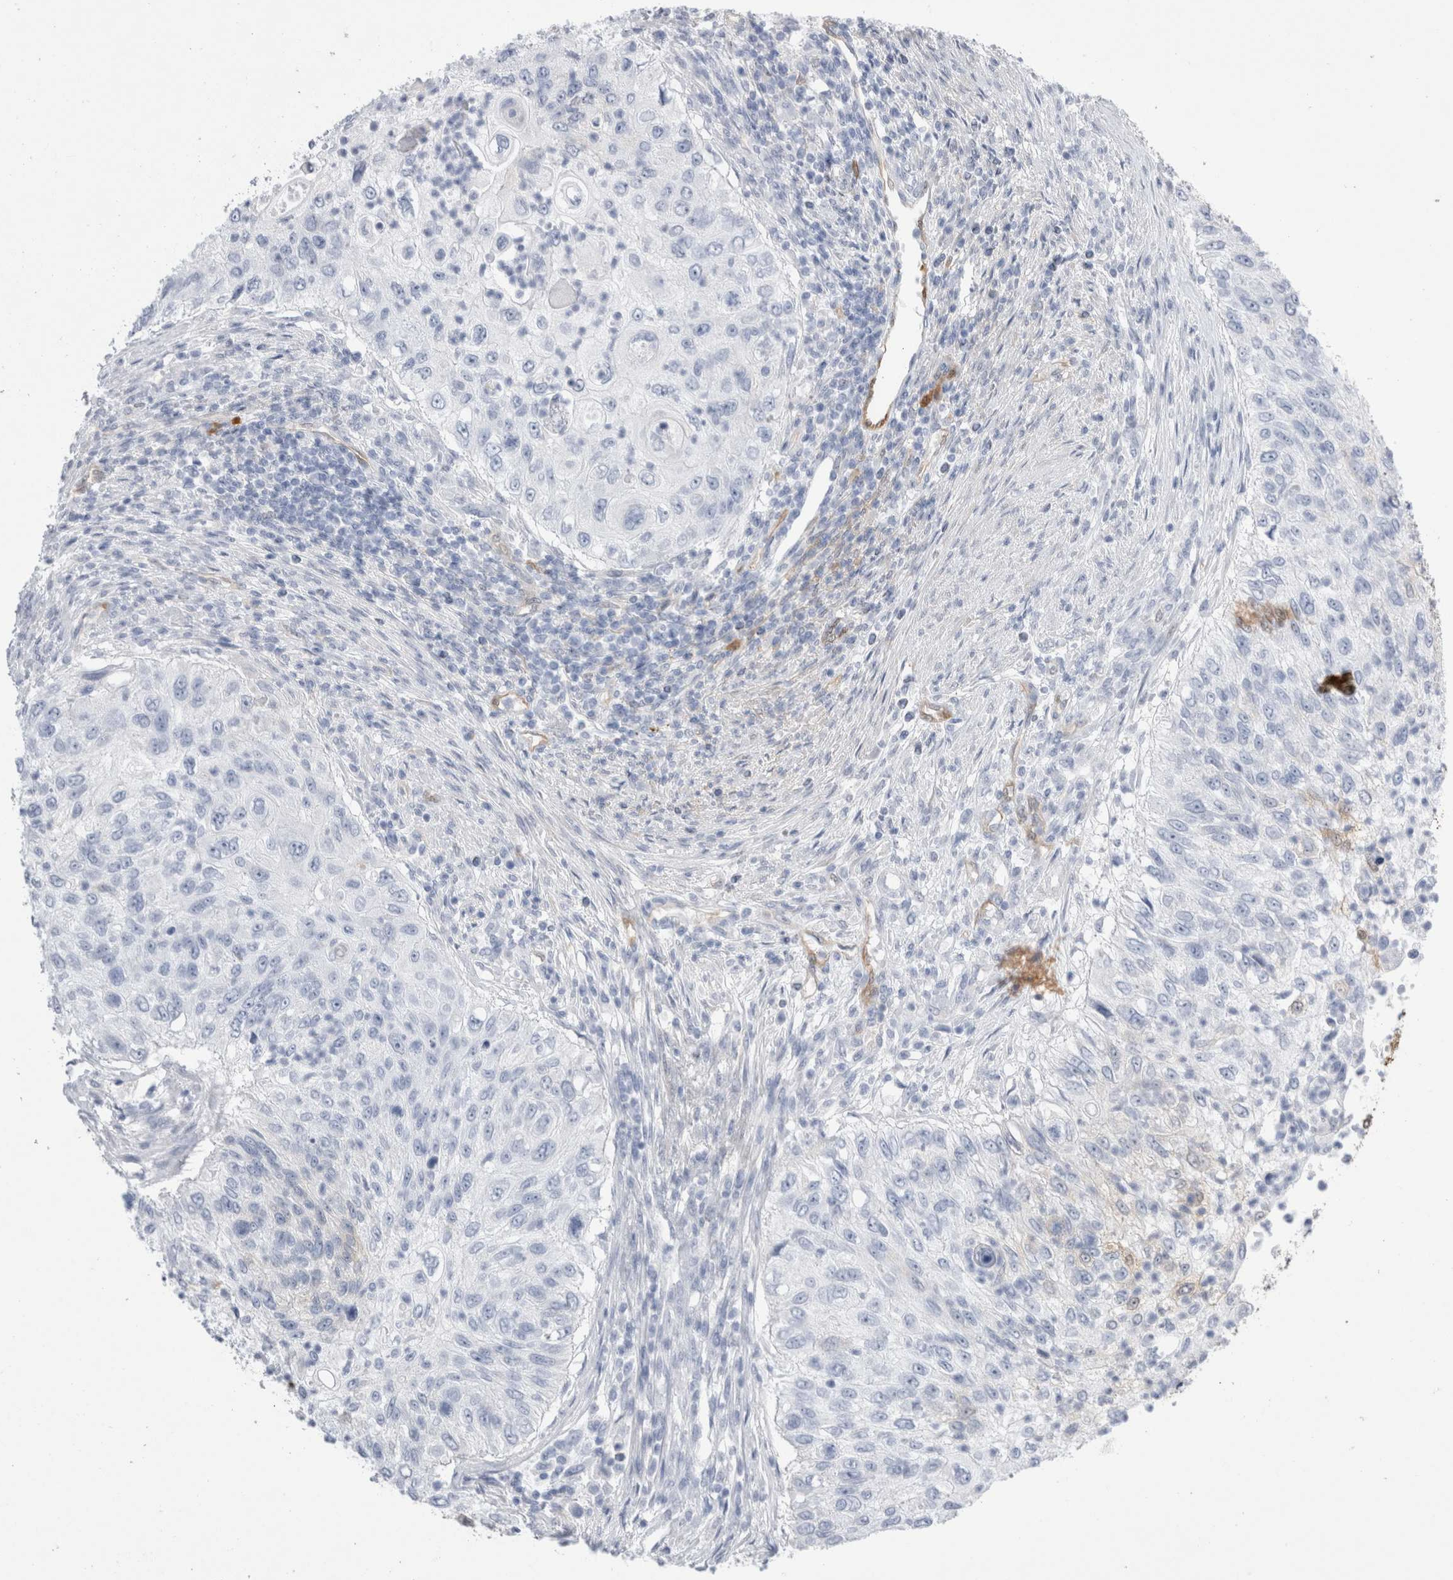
{"staining": {"intensity": "negative", "quantity": "none", "location": "none"}, "tissue": "urothelial cancer", "cell_type": "Tumor cells", "image_type": "cancer", "snomed": [{"axis": "morphology", "description": "Urothelial carcinoma, High grade"}, {"axis": "topography", "description": "Urinary bladder"}], "caption": "Immunohistochemistry image of neoplastic tissue: urothelial cancer stained with DAB reveals no significant protein positivity in tumor cells. (Immunohistochemistry (ihc), brightfield microscopy, high magnification).", "gene": "NAPEPLD", "patient": {"sex": "female", "age": 60}}